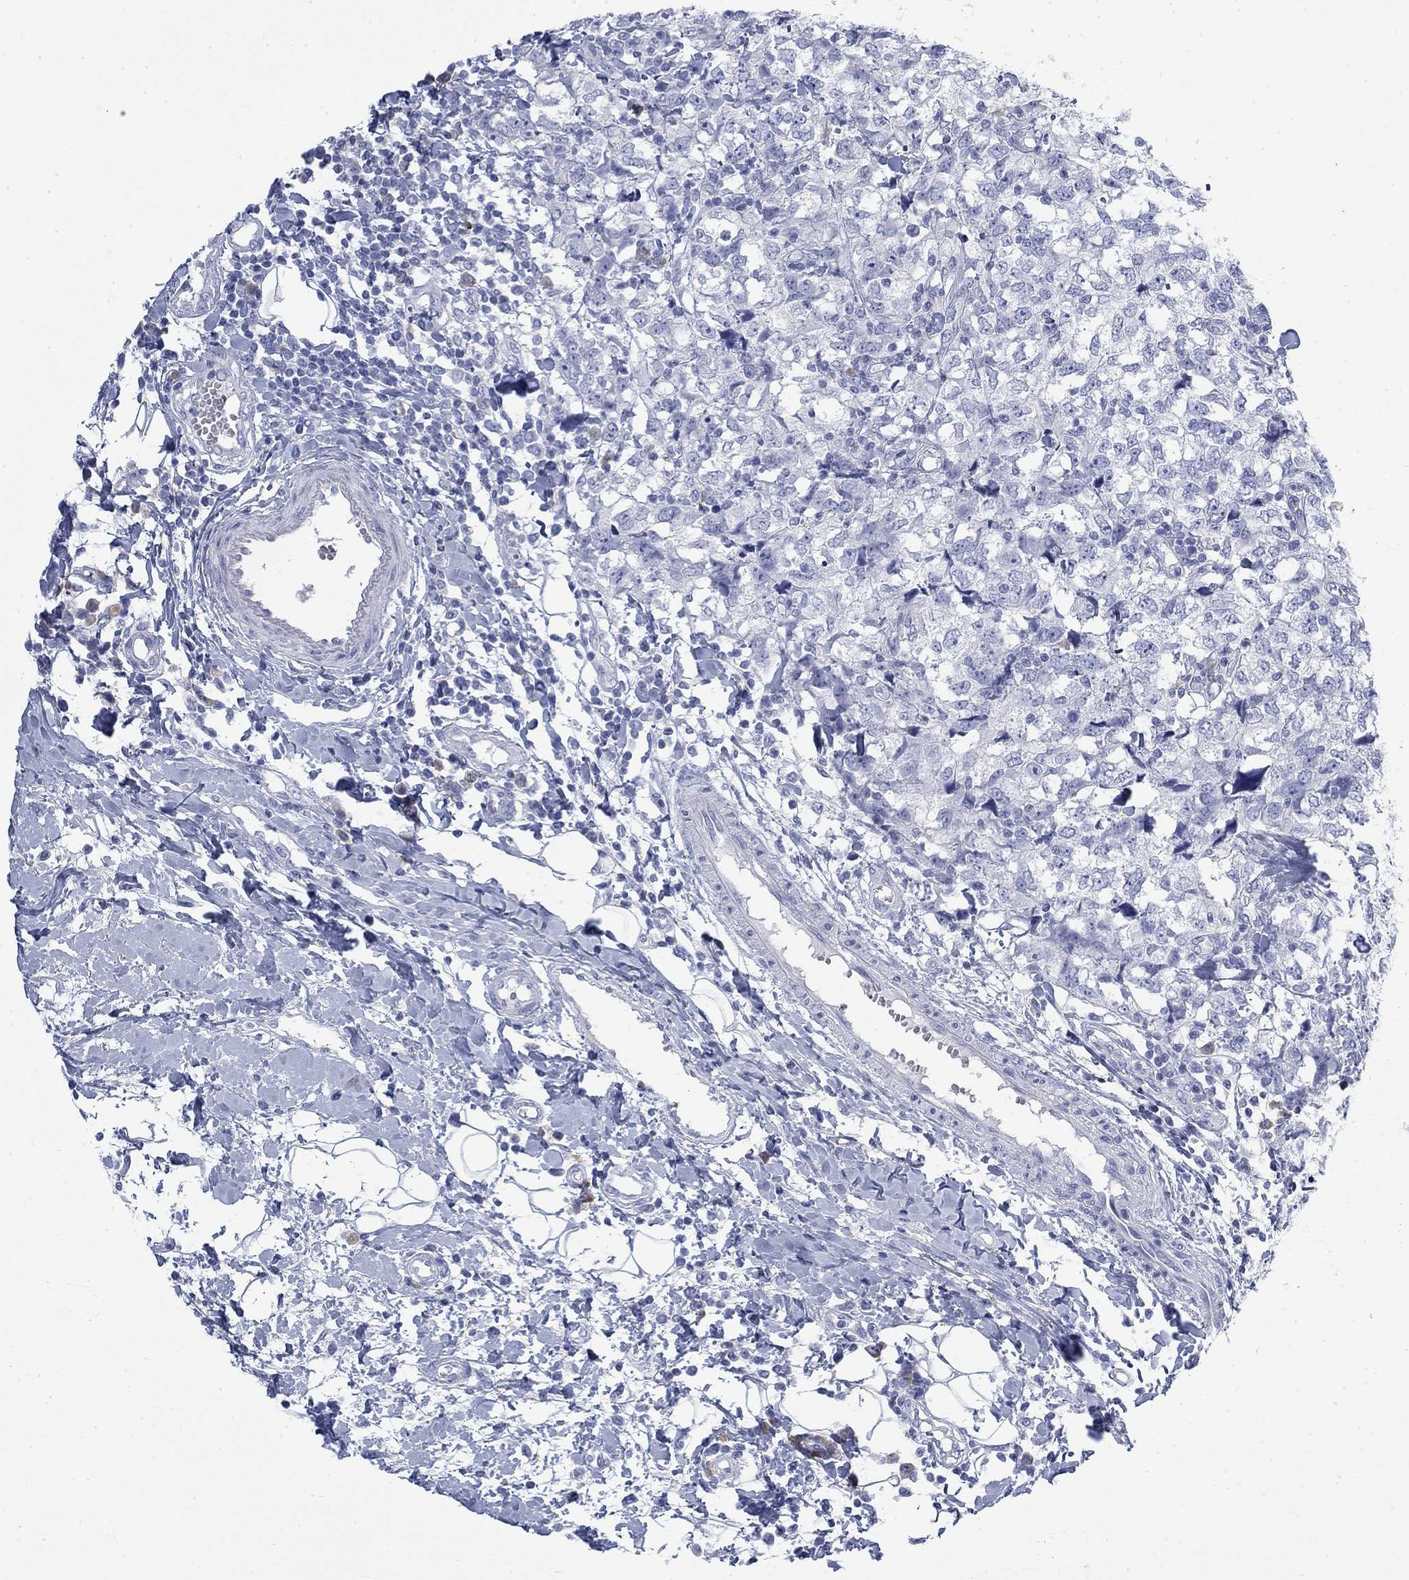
{"staining": {"intensity": "negative", "quantity": "none", "location": "none"}, "tissue": "breast cancer", "cell_type": "Tumor cells", "image_type": "cancer", "snomed": [{"axis": "morphology", "description": "Duct carcinoma"}, {"axis": "topography", "description": "Breast"}], "caption": "This is an immunohistochemistry image of breast cancer (intraductal carcinoma). There is no staining in tumor cells.", "gene": "IGF2BP3", "patient": {"sex": "female", "age": 30}}